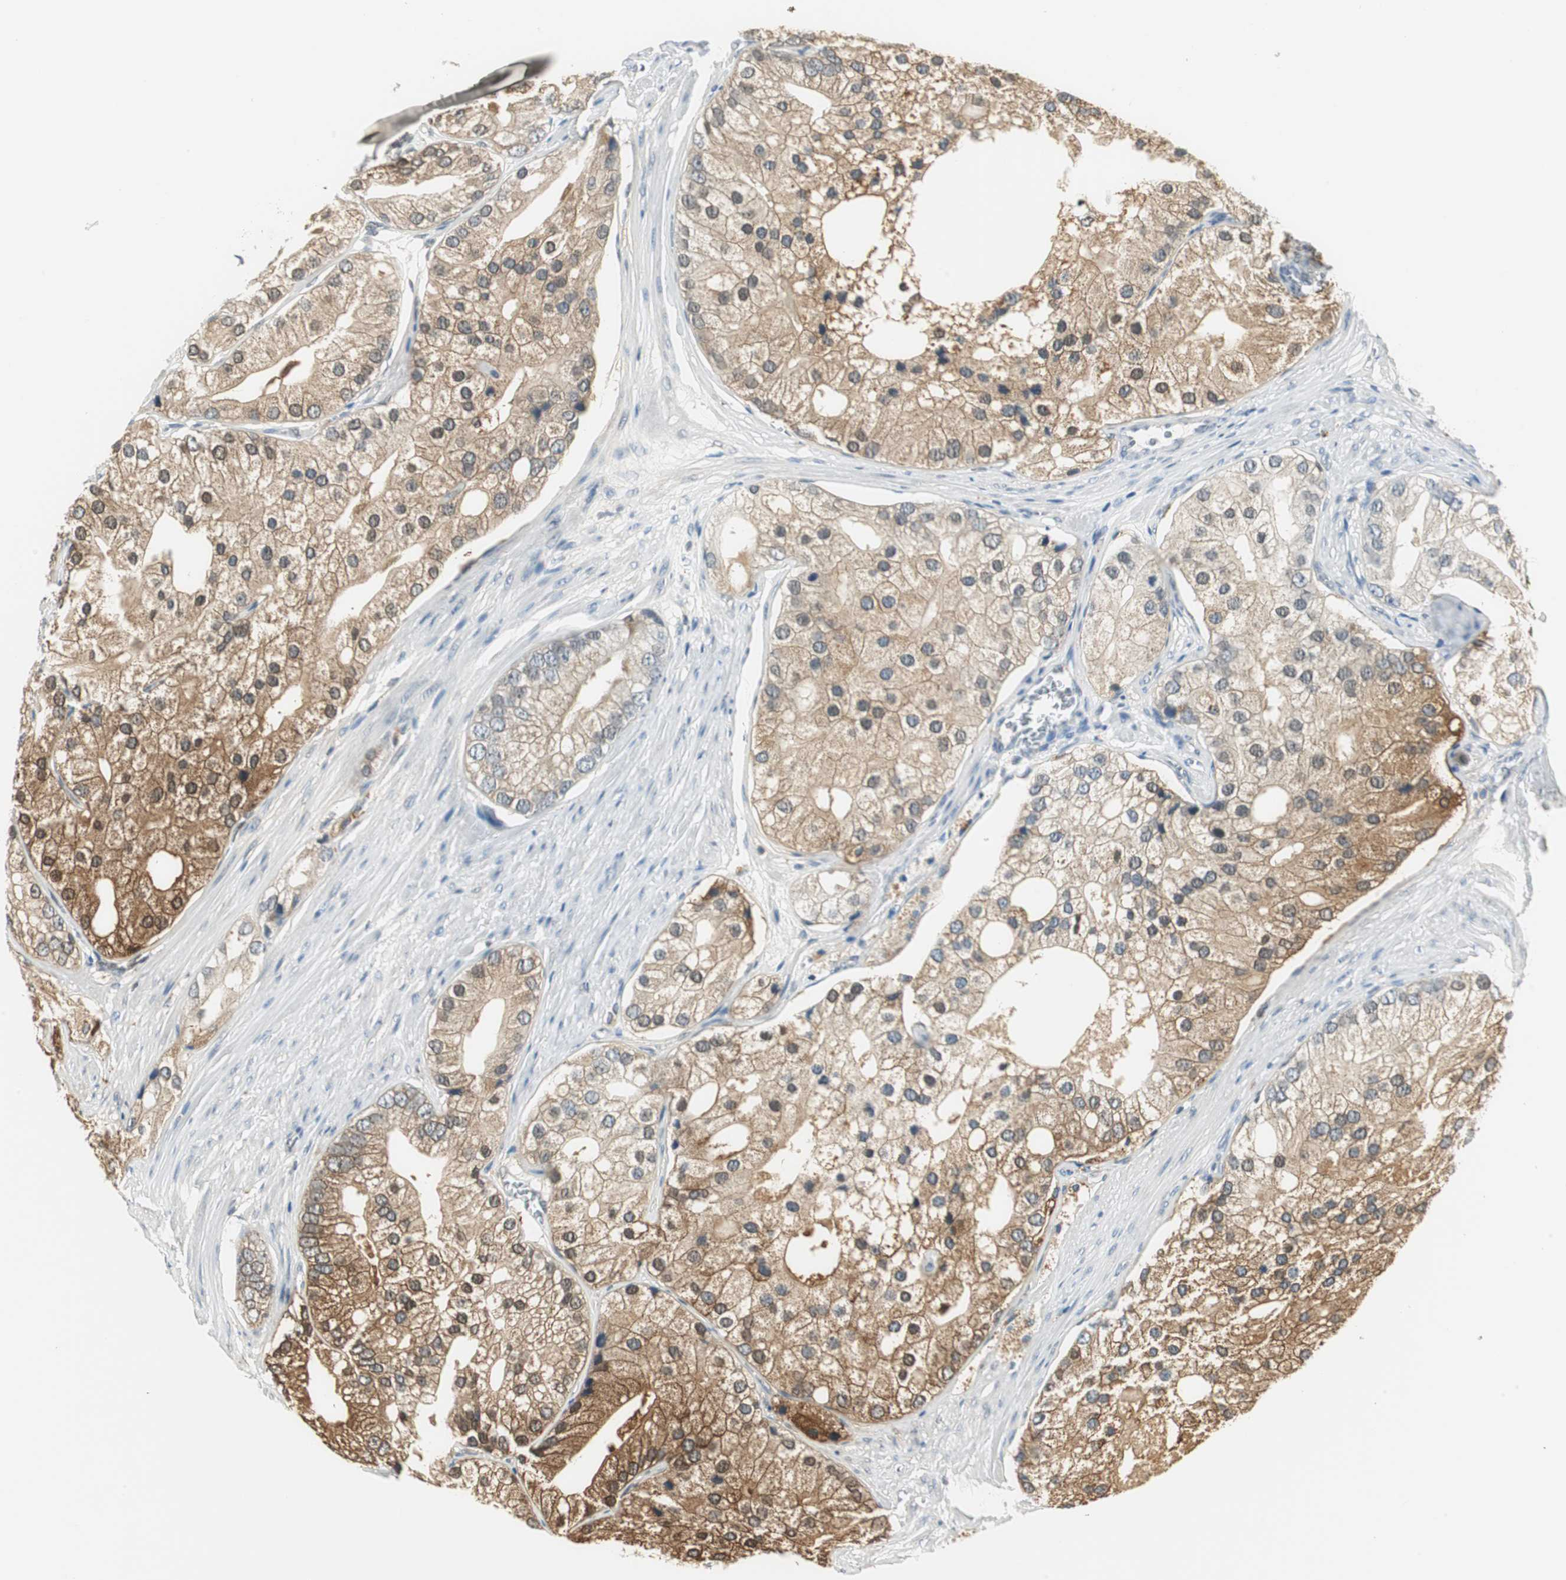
{"staining": {"intensity": "moderate", "quantity": ">75%", "location": "cytoplasmic/membranous"}, "tissue": "prostate cancer", "cell_type": "Tumor cells", "image_type": "cancer", "snomed": [{"axis": "morphology", "description": "Adenocarcinoma, Low grade"}, {"axis": "topography", "description": "Prostate"}], "caption": "Adenocarcinoma (low-grade) (prostate) stained for a protein (brown) reveals moderate cytoplasmic/membranous positive staining in approximately >75% of tumor cells.", "gene": "NIT1", "patient": {"sex": "male", "age": 69}}